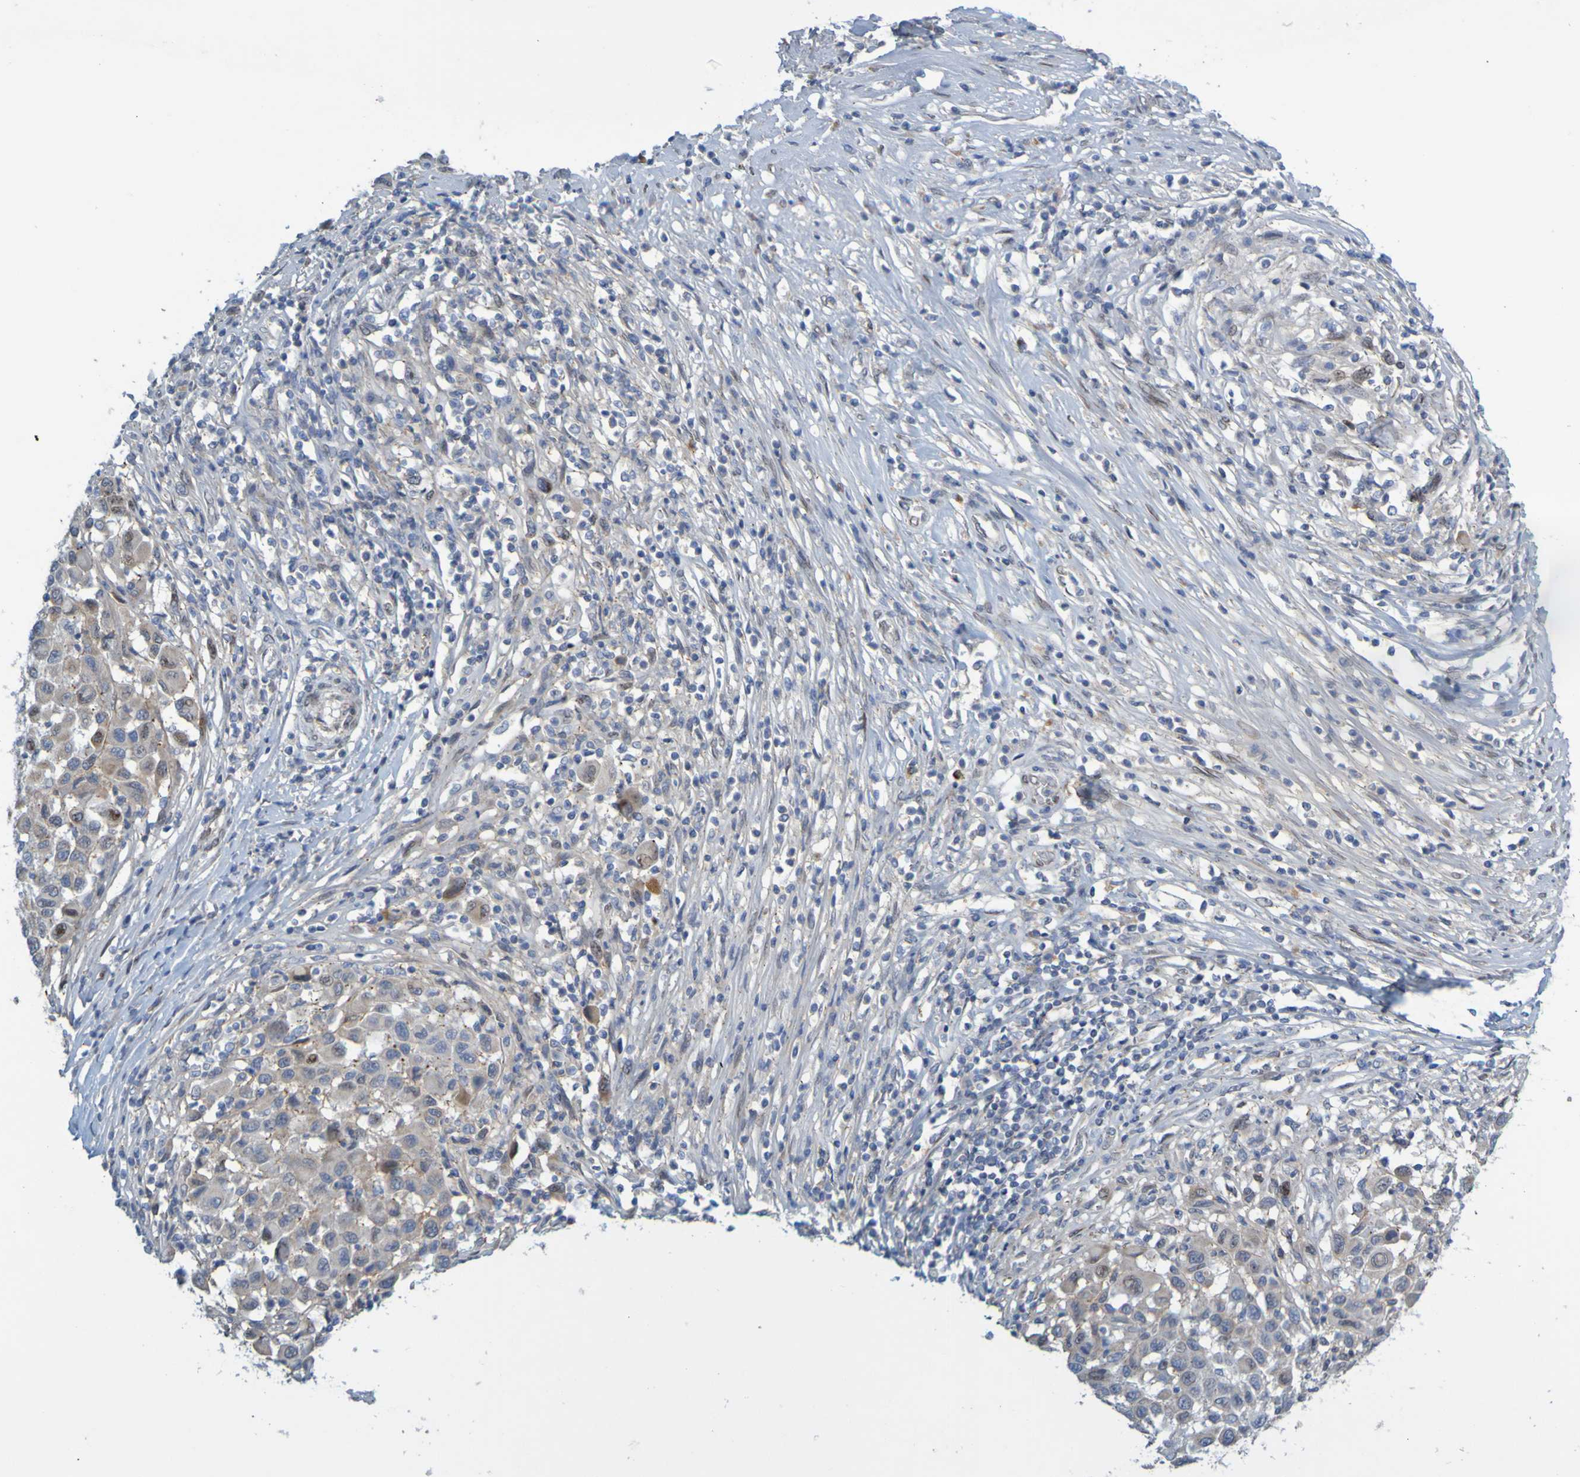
{"staining": {"intensity": "weak", "quantity": "<25%", "location": "cytoplasmic/membranous"}, "tissue": "melanoma", "cell_type": "Tumor cells", "image_type": "cancer", "snomed": [{"axis": "morphology", "description": "Malignant melanoma, Metastatic site"}, {"axis": "topography", "description": "Lymph node"}], "caption": "Tumor cells are negative for protein expression in human melanoma.", "gene": "MAG", "patient": {"sex": "male", "age": 61}}